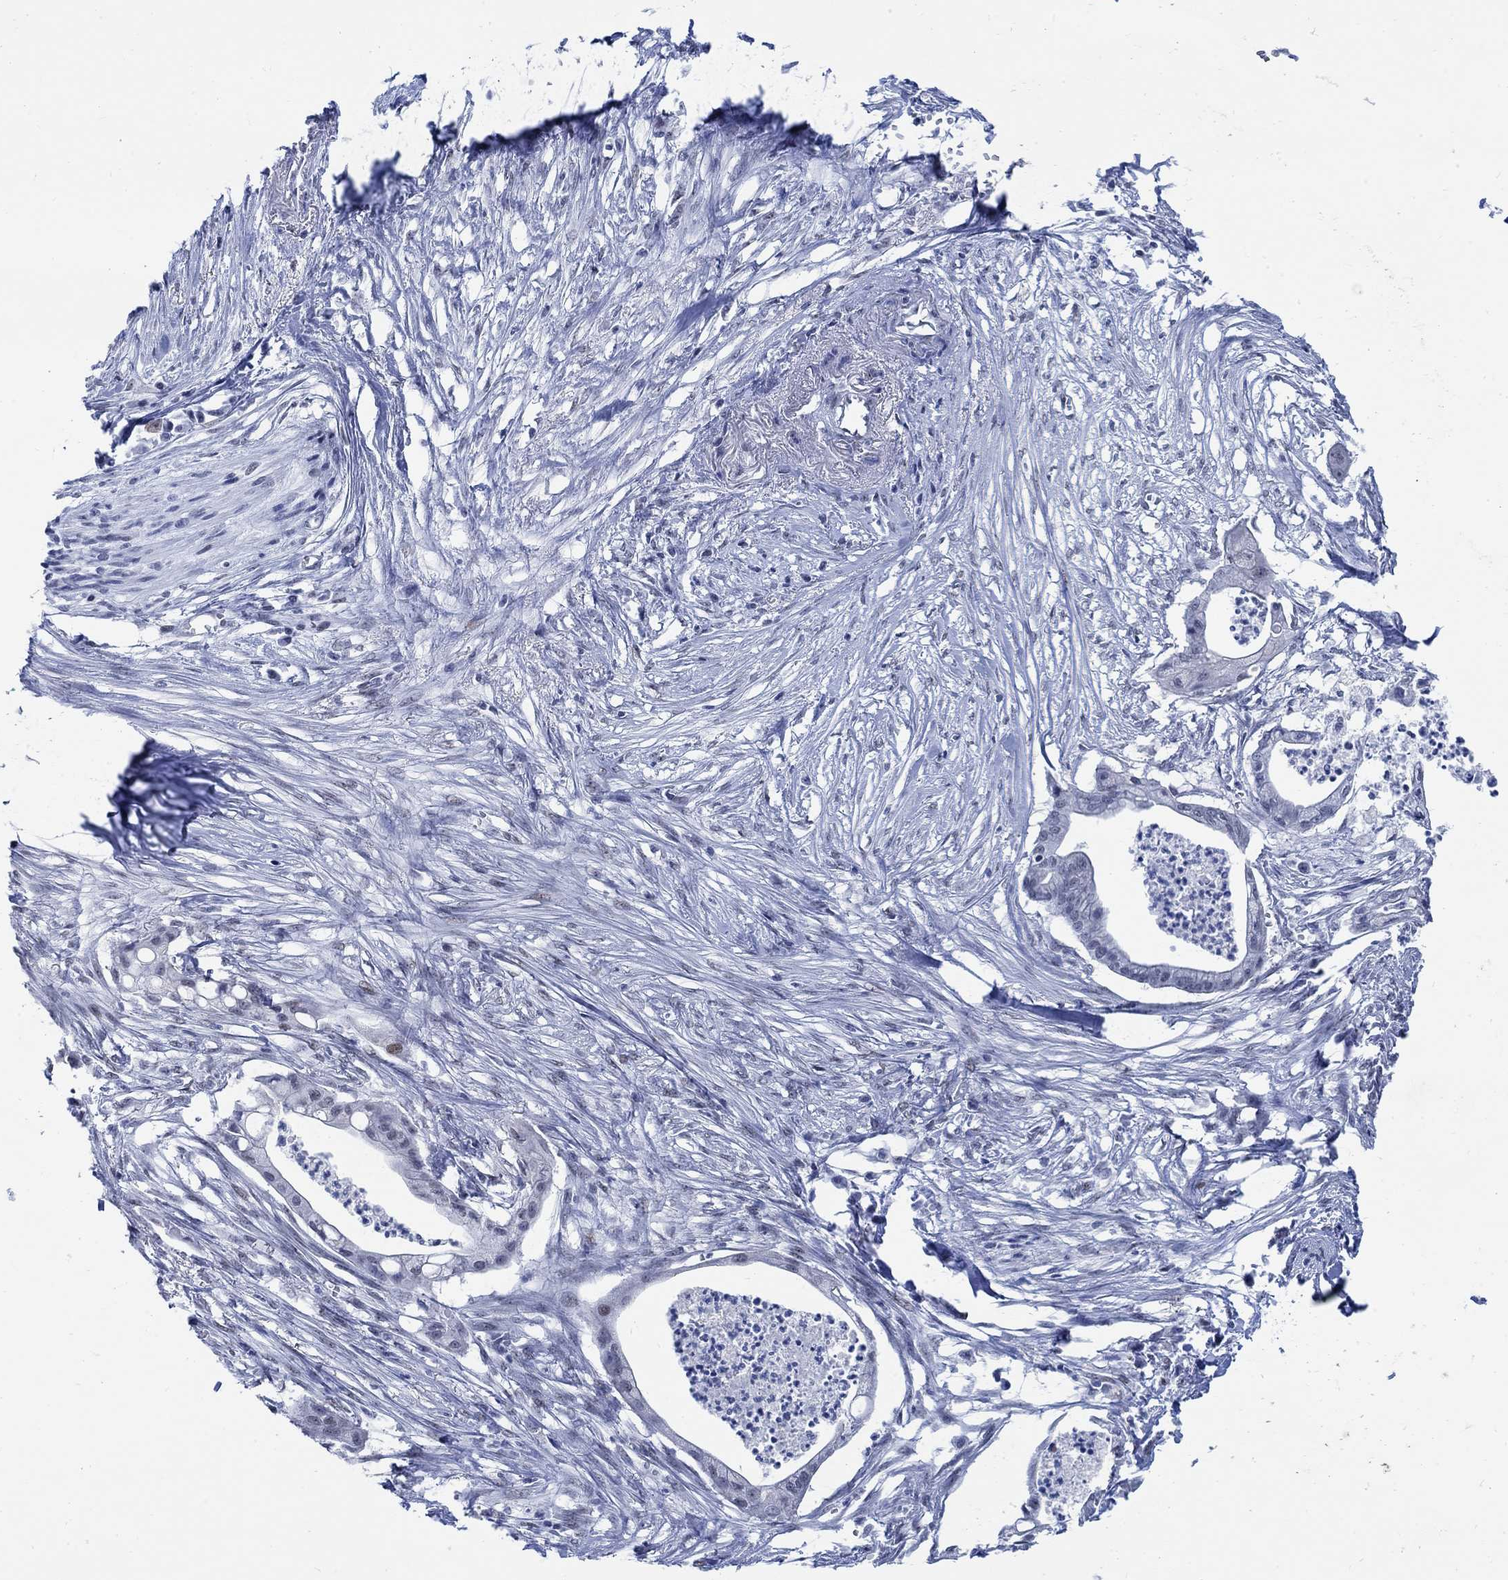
{"staining": {"intensity": "negative", "quantity": "none", "location": "none"}, "tissue": "pancreatic cancer", "cell_type": "Tumor cells", "image_type": "cancer", "snomed": [{"axis": "morphology", "description": "Normal tissue, NOS"}, {"axis": "morphology", "description": "Adenocarcinoma, NOS"}, {"axis": "topography", "description": "Pancreas"}], "caption": "IHC micrograph of neoplastic tissue: adenocarcinoma (pancreatic) stained with DAB exhibits no significant protein staining in tumor cells. (DAB (3,3'-diaminobenzidine) IHC, high magnification).", "gene": "DLK1", "patient": {"sex": "female", "age": 58}}